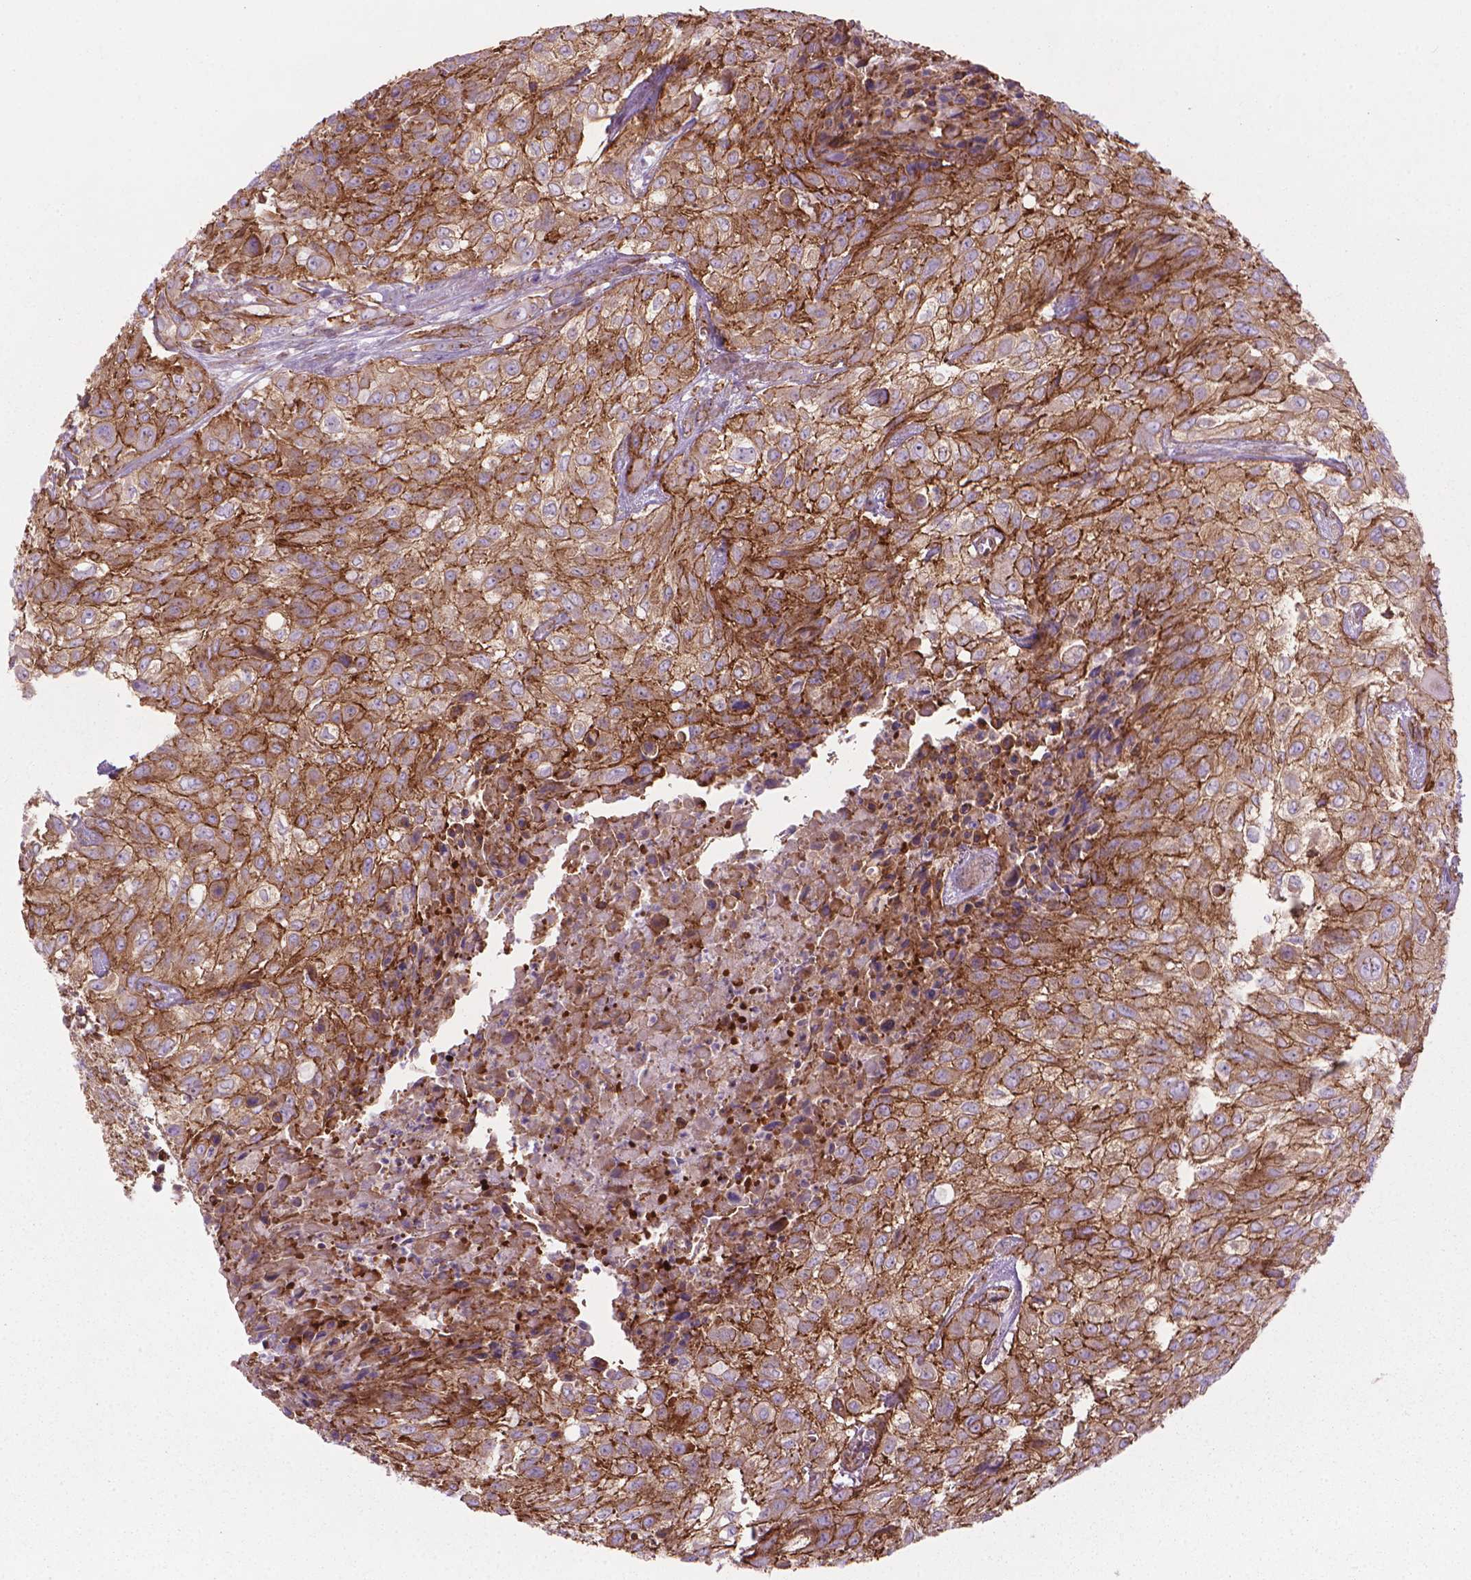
{"staining": {"intensity": "strong", "quantity": ">75%", "location": "cytoplasmic/membranous"}, "tissue": "urothelial cancer", "cell_type": "Tumor cells", "image_type": "cancer", "snomed": [{"axis": "morphology", "description": "Urothelial carcinoma, High grade"}, {"axis": "topography", "description": "Urinary bladder"}], "caption": "Immunohistochemical staining of human high-grade urothelial carcinoma demonstrates strong cytoplasmic/membranous protein staining in approximately >75% of tumor cells.", "gene": "TENT5A", "patient": {"sex": "male", "age": 57}}